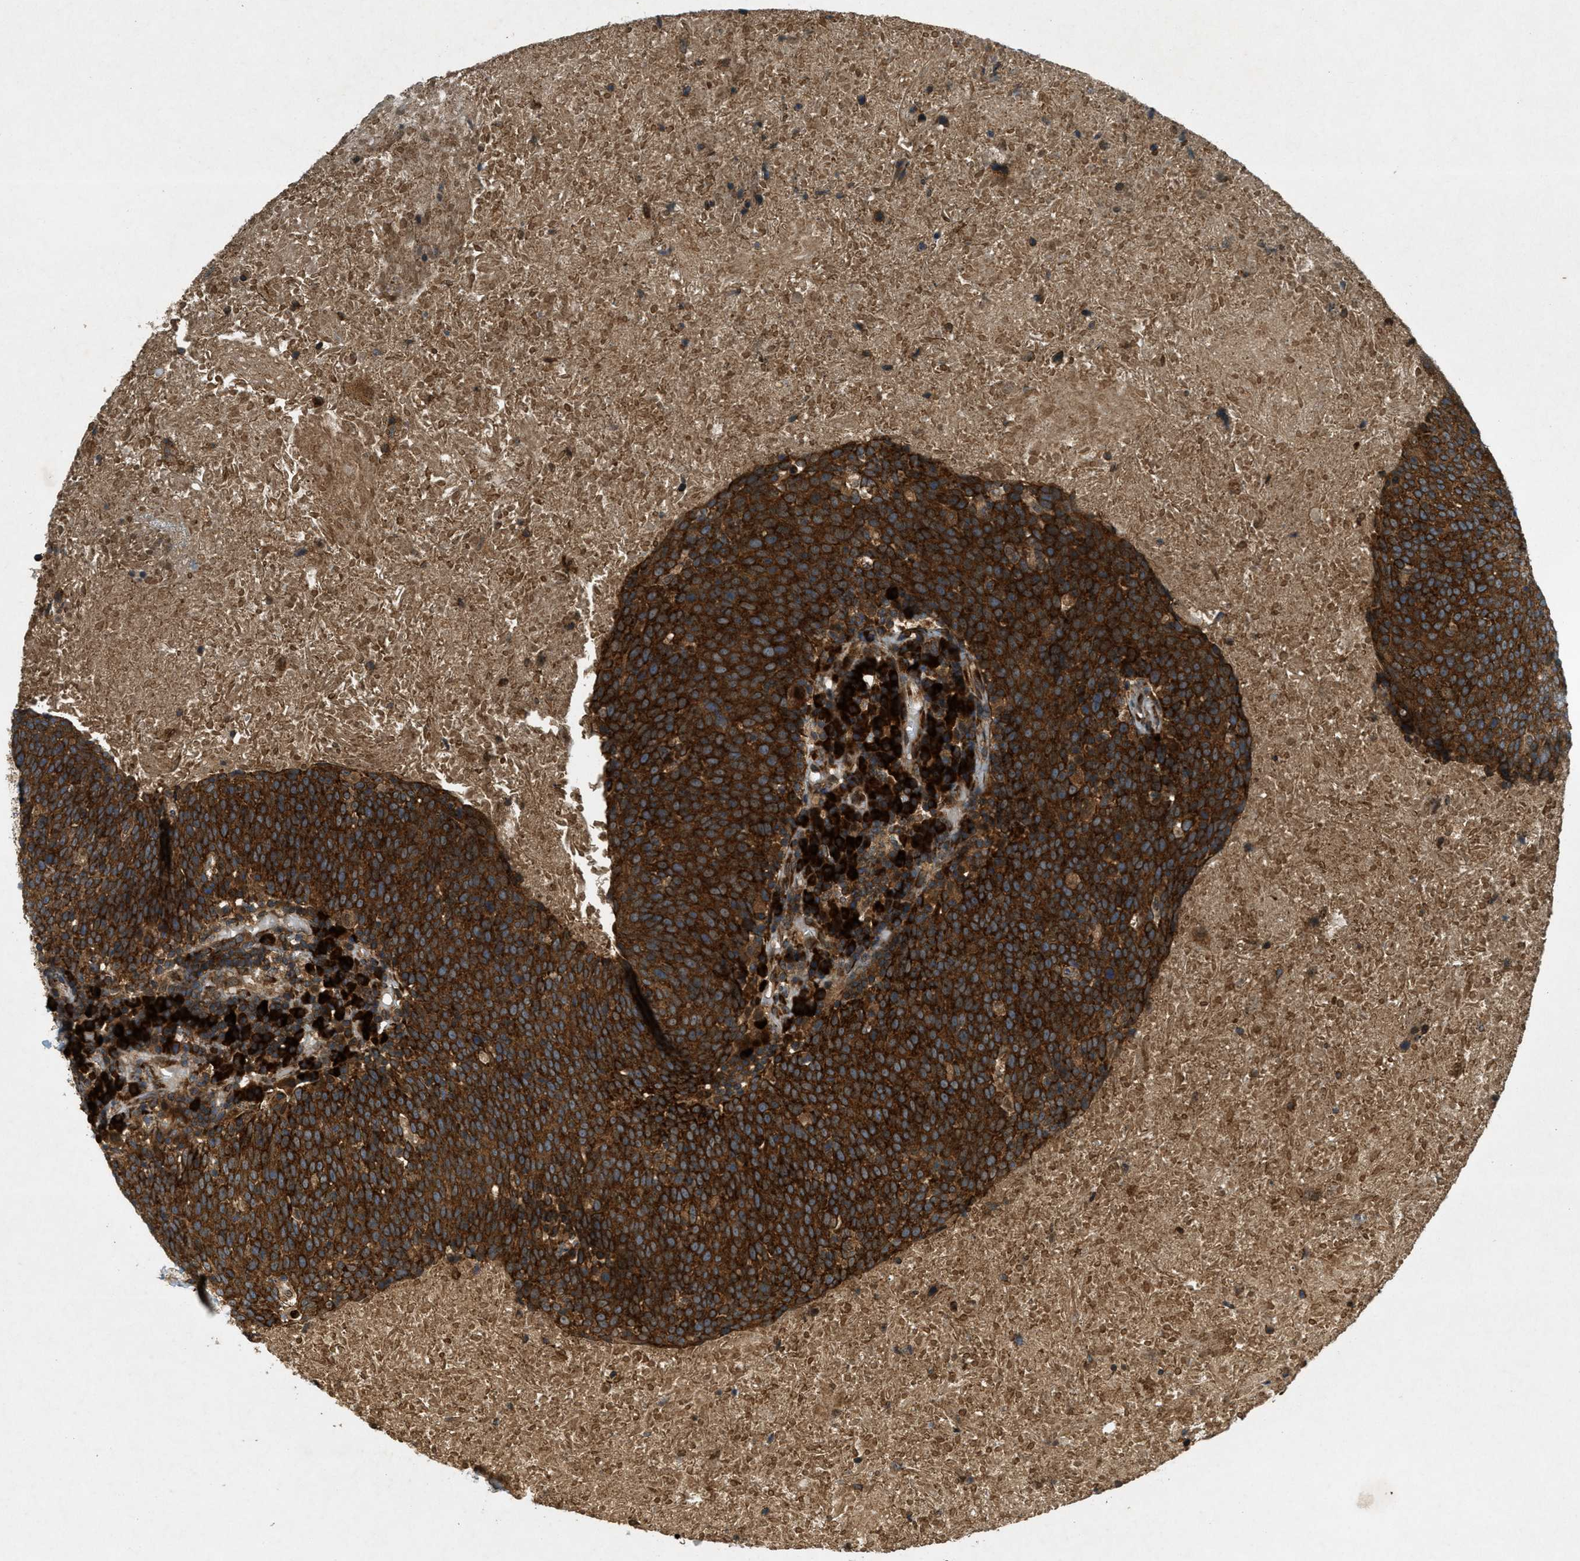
{"staining": {"intensity": "strong", "quantity": ">75%", "location": "cytoplasmic/membranous"}, "tissue": "head and neck cancer", "cell_type": "Tumor cells", "image_type": "cancer", "snomed": [{"axis": "morphology", "description": "Squamous cell carcinoma, NOS"}, {"axis": "morphology", "description": "Squamous cell carcinoma, metastatic, NOS"}, {"axis": "topography", "description": "Lymph node"}, {"axis": "topography", "description": "Head-Neck"}], "caption": "This is a micrograph of immunohistochemistry (IHC) staining of head and neck cancer (squamous cell carcinoma), which shows strong expression in the cytoplasmic/membranous of tumor cells.", "gene": "PCDH18", "patient": {"sex": "male", "age": 62}}